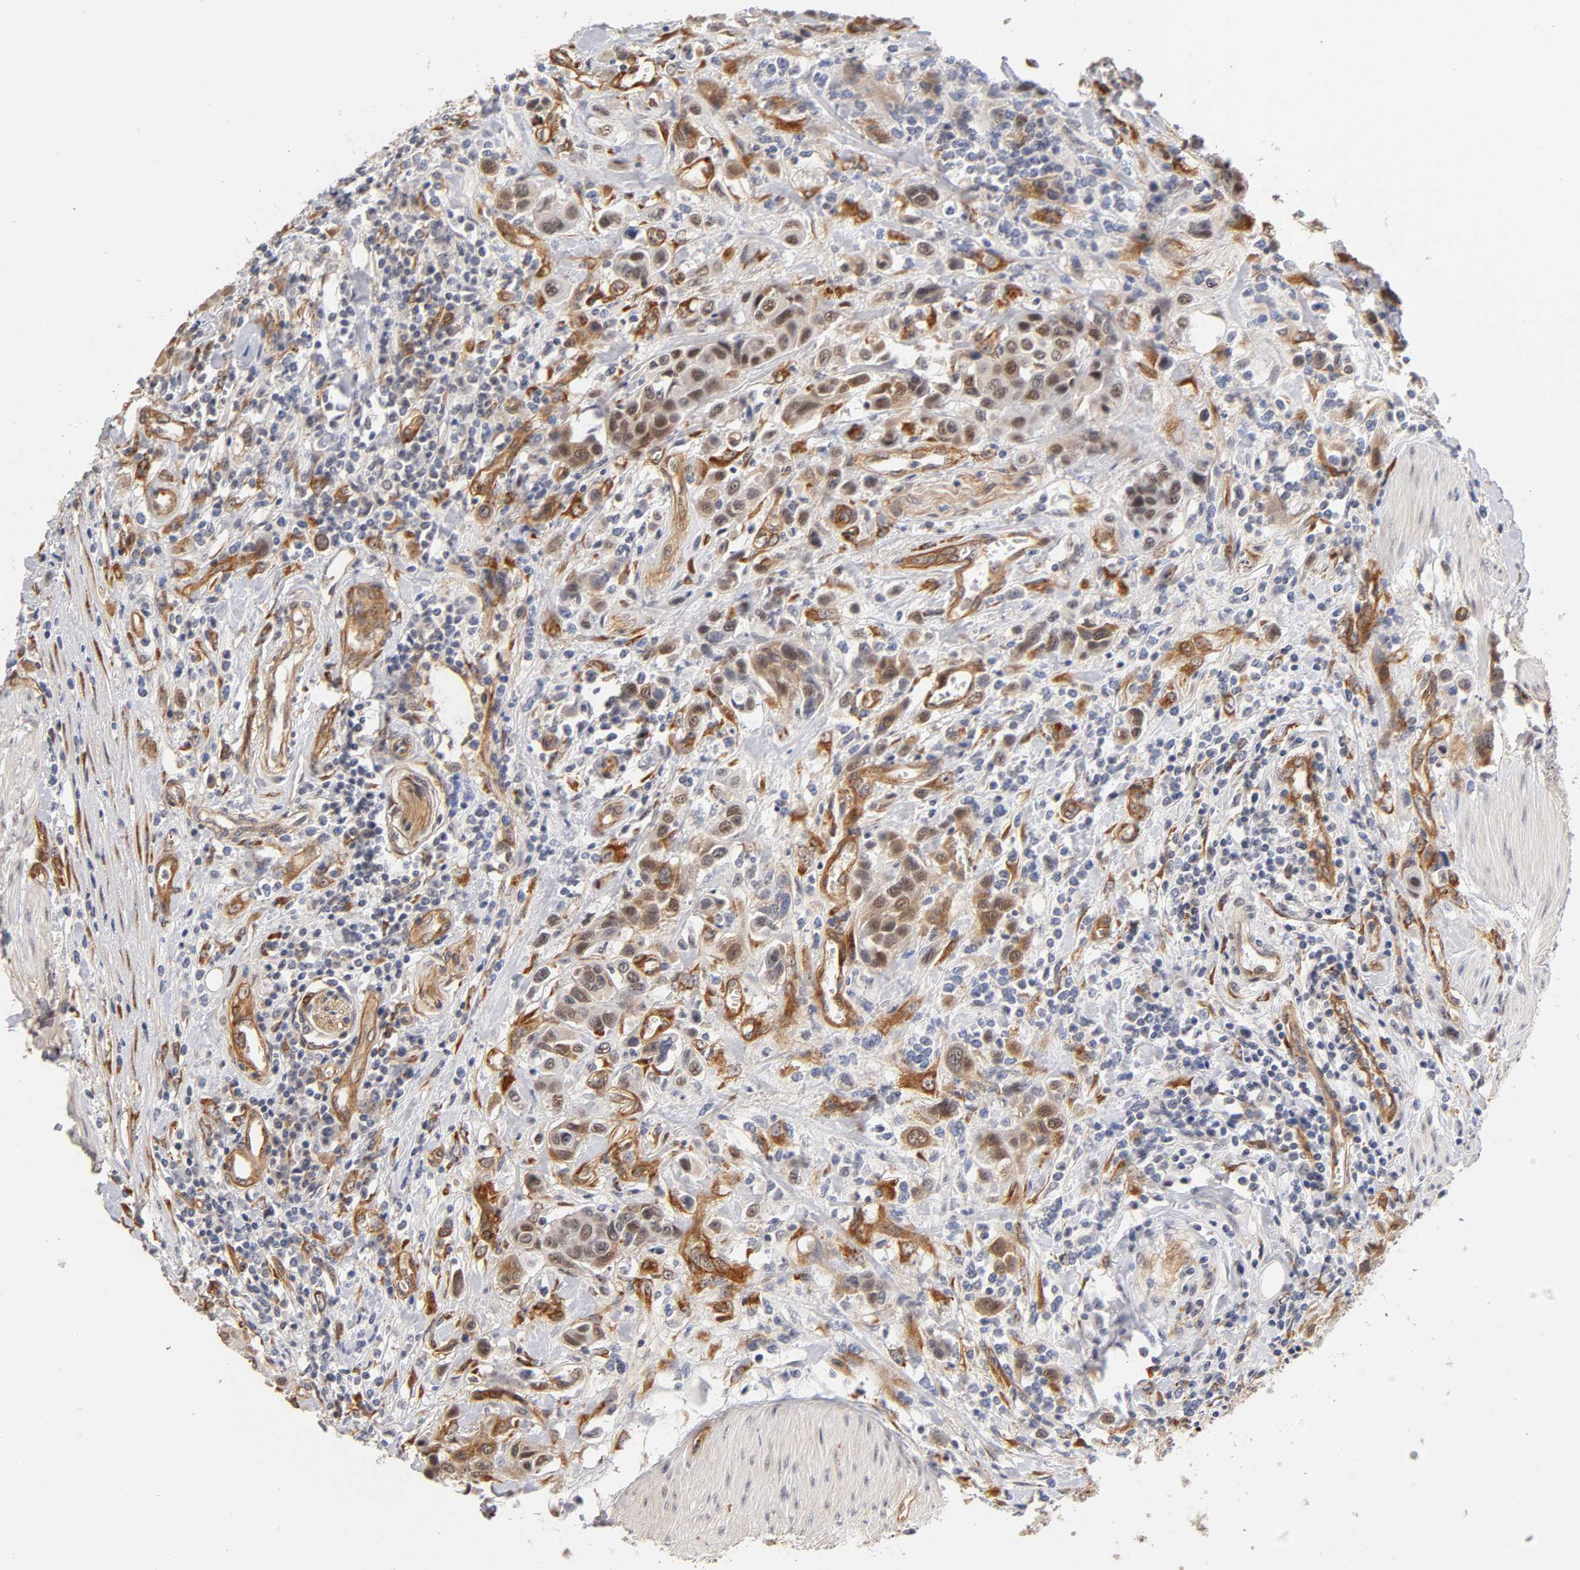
{"staining": {"intensity": "moderate", "quantity": "25%-75%", "location": "cytoplasmic/membranous"}, "tissue": "urothelial cancer", "cell_type": "Tumor cells", "image_type": "cancer", "snomed": [{"axis": "morphology", "description": "Urothelial carcinoma, High grade"}, {"axis": "topography", "description": "Urinary bladder"}], "caption": "A brown stain shows moderate cytoplasmic/membranous staining of a protein in human urothelial cancer tumor cells.", "gene": "LAMB1", "patient": {"sex": "male", "age": 50}}